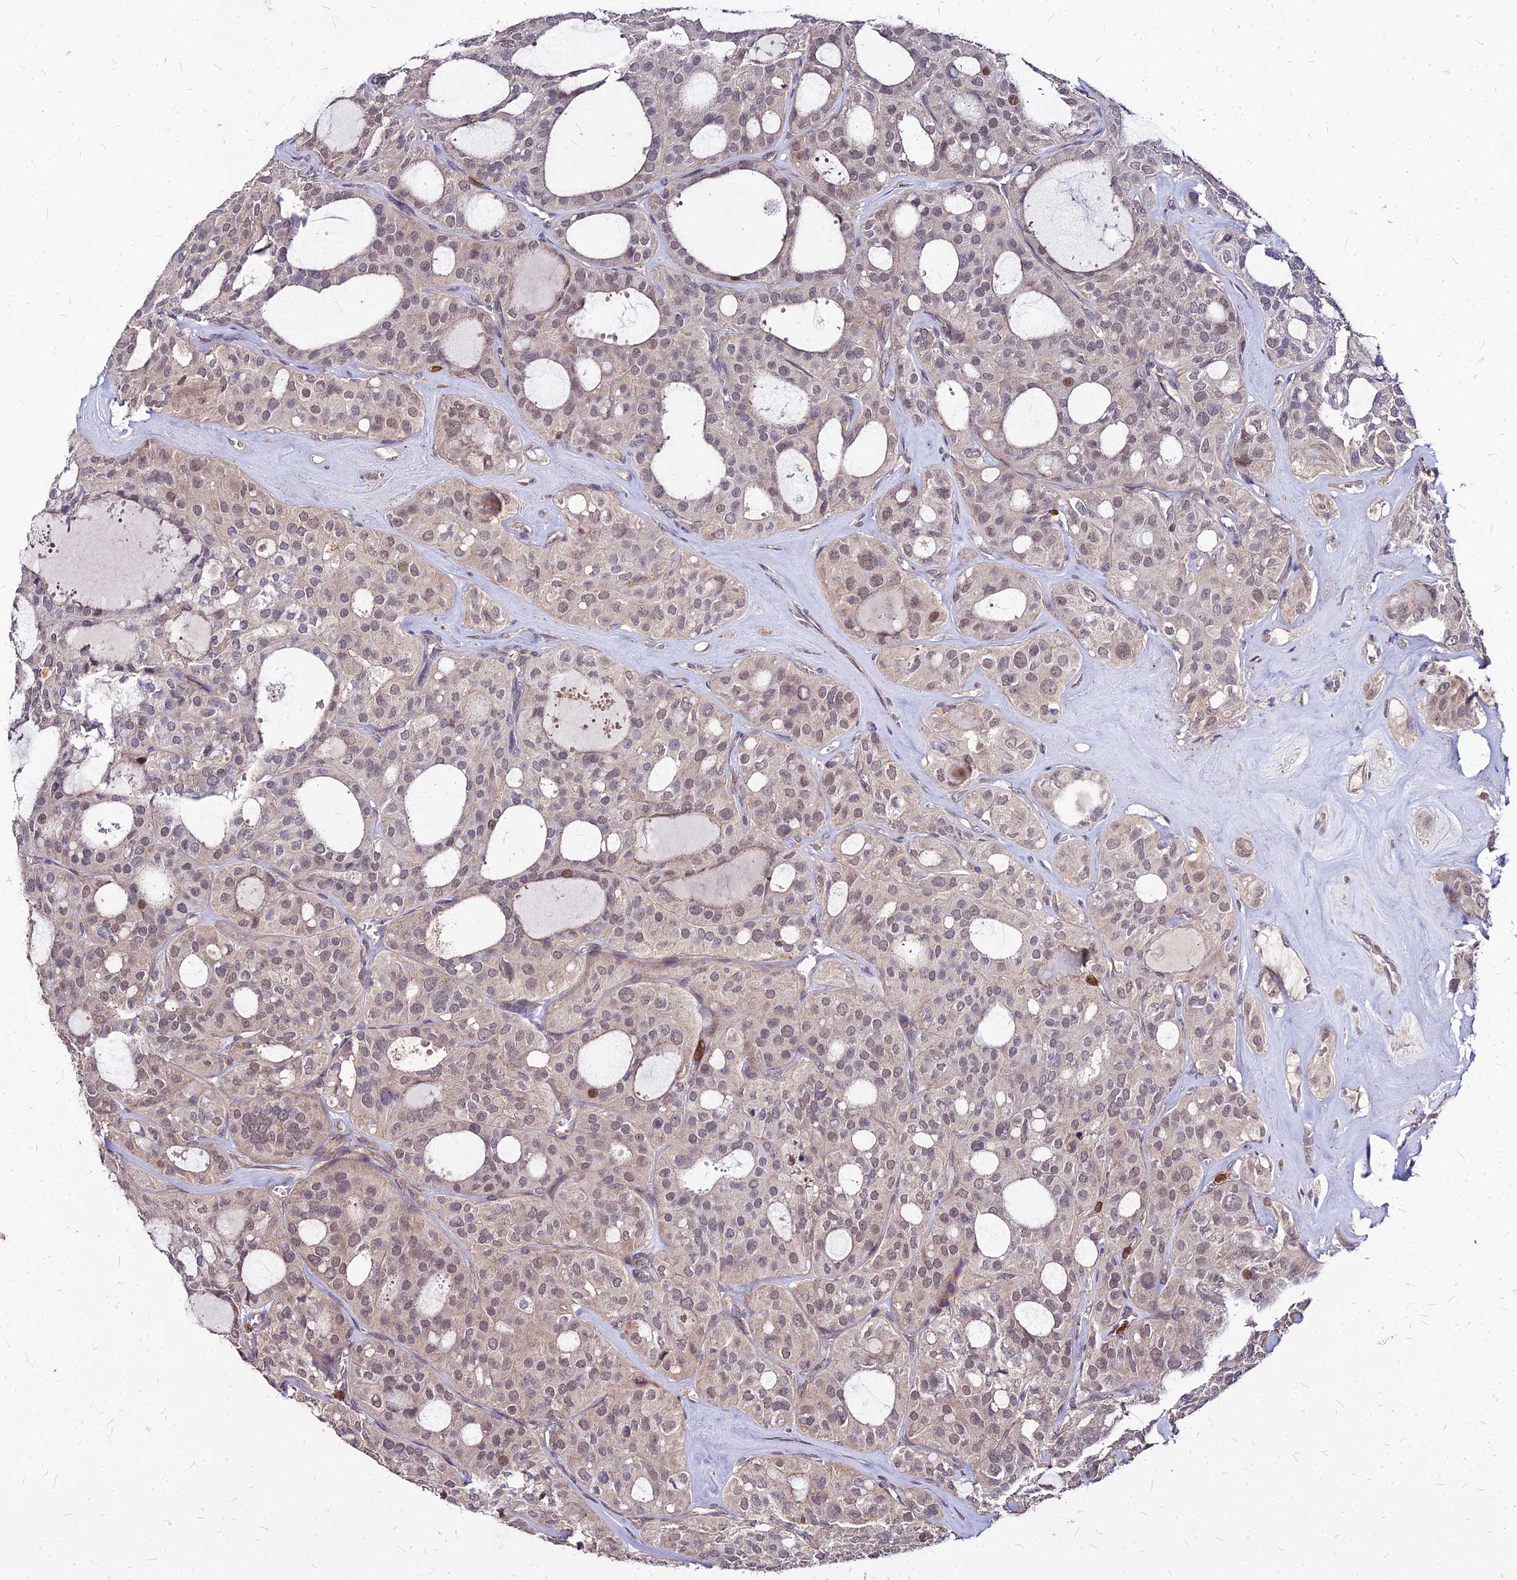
{"staining": {"intensity": "weak", "quantity": "25%-75%", "location": "nuclear"}, "tissue": "thyroid cancer", "cell_type": "Tumor cells", "image_type": "cancer", "snomed": [{"axis": "morphology", "description": "Follicular adenoma carcinoma, NOS"}, {"axis": "topography", "description": "Thyroid gland"}], "caption": "Protein expression analysis of human follicular adenoma carcinoma (thyroid) reveals weak nuclear staining in approximately 25%-75% of tumor cells. Using DAB (brown) and hematoxylin (blue) stains, captured at high magnification using brightfield microscopy.", "gene": "APBA3", "patient": {"sex": "male", "age": 75}}